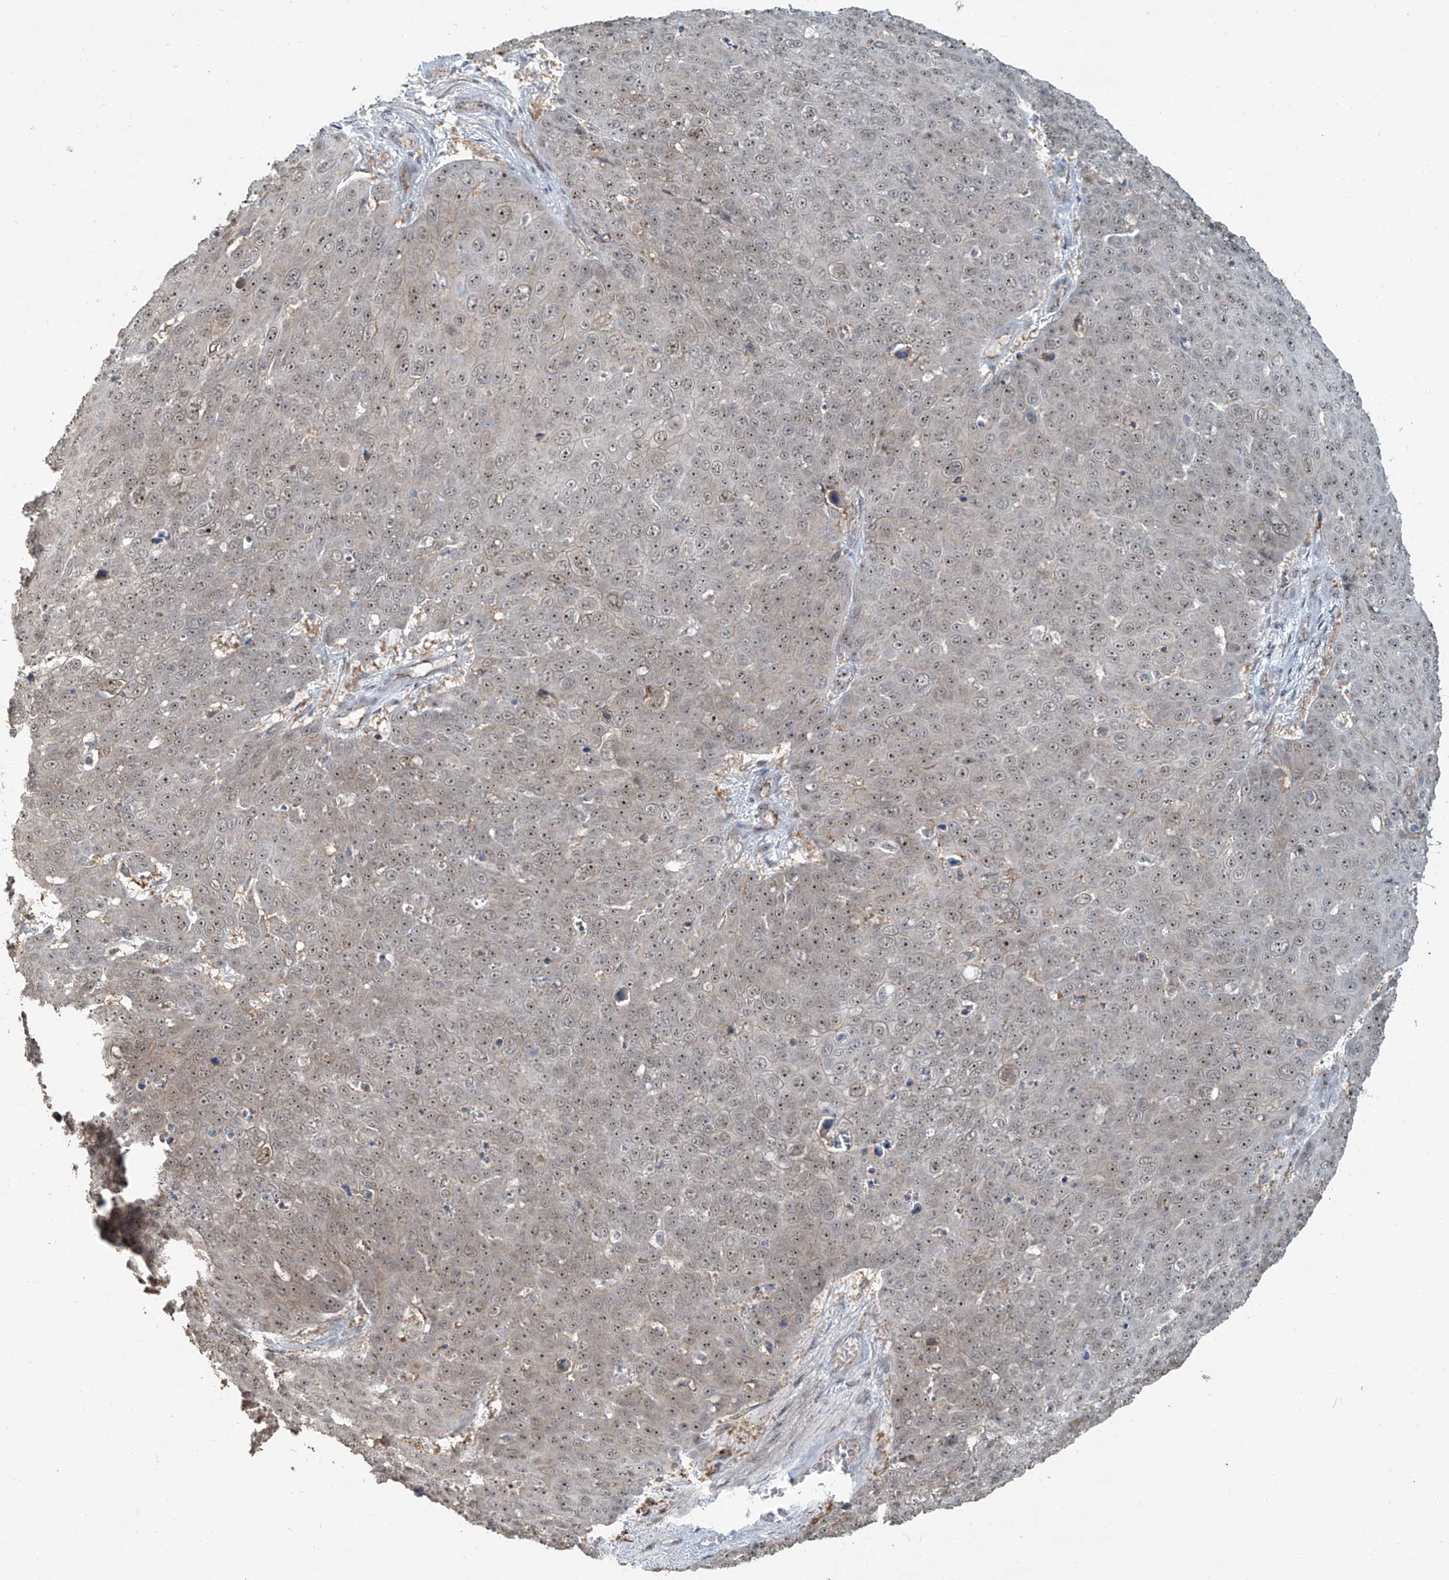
{"staining": {"intensity": "weak", "quantity": ">75%", "location": "cytoplasmic/membranous,nuclear"}, "tissue": "skin cancer", "cell_type": "Tumor cells", "image_type": "cancer", "snomed": [{"axis": "morphology", "description": "Squamous cell carcinoma, NOS"}, {"axis": "topography", "description": "Skin"}], "caption": "Protein expression analysis of human skin cancer reveals weak cytoplasmic/membranous and nuclear positivity in approximately >75% of tumor cells.", "gene": "ZNF16", "patient": {"sex": "male", "age": 71}}